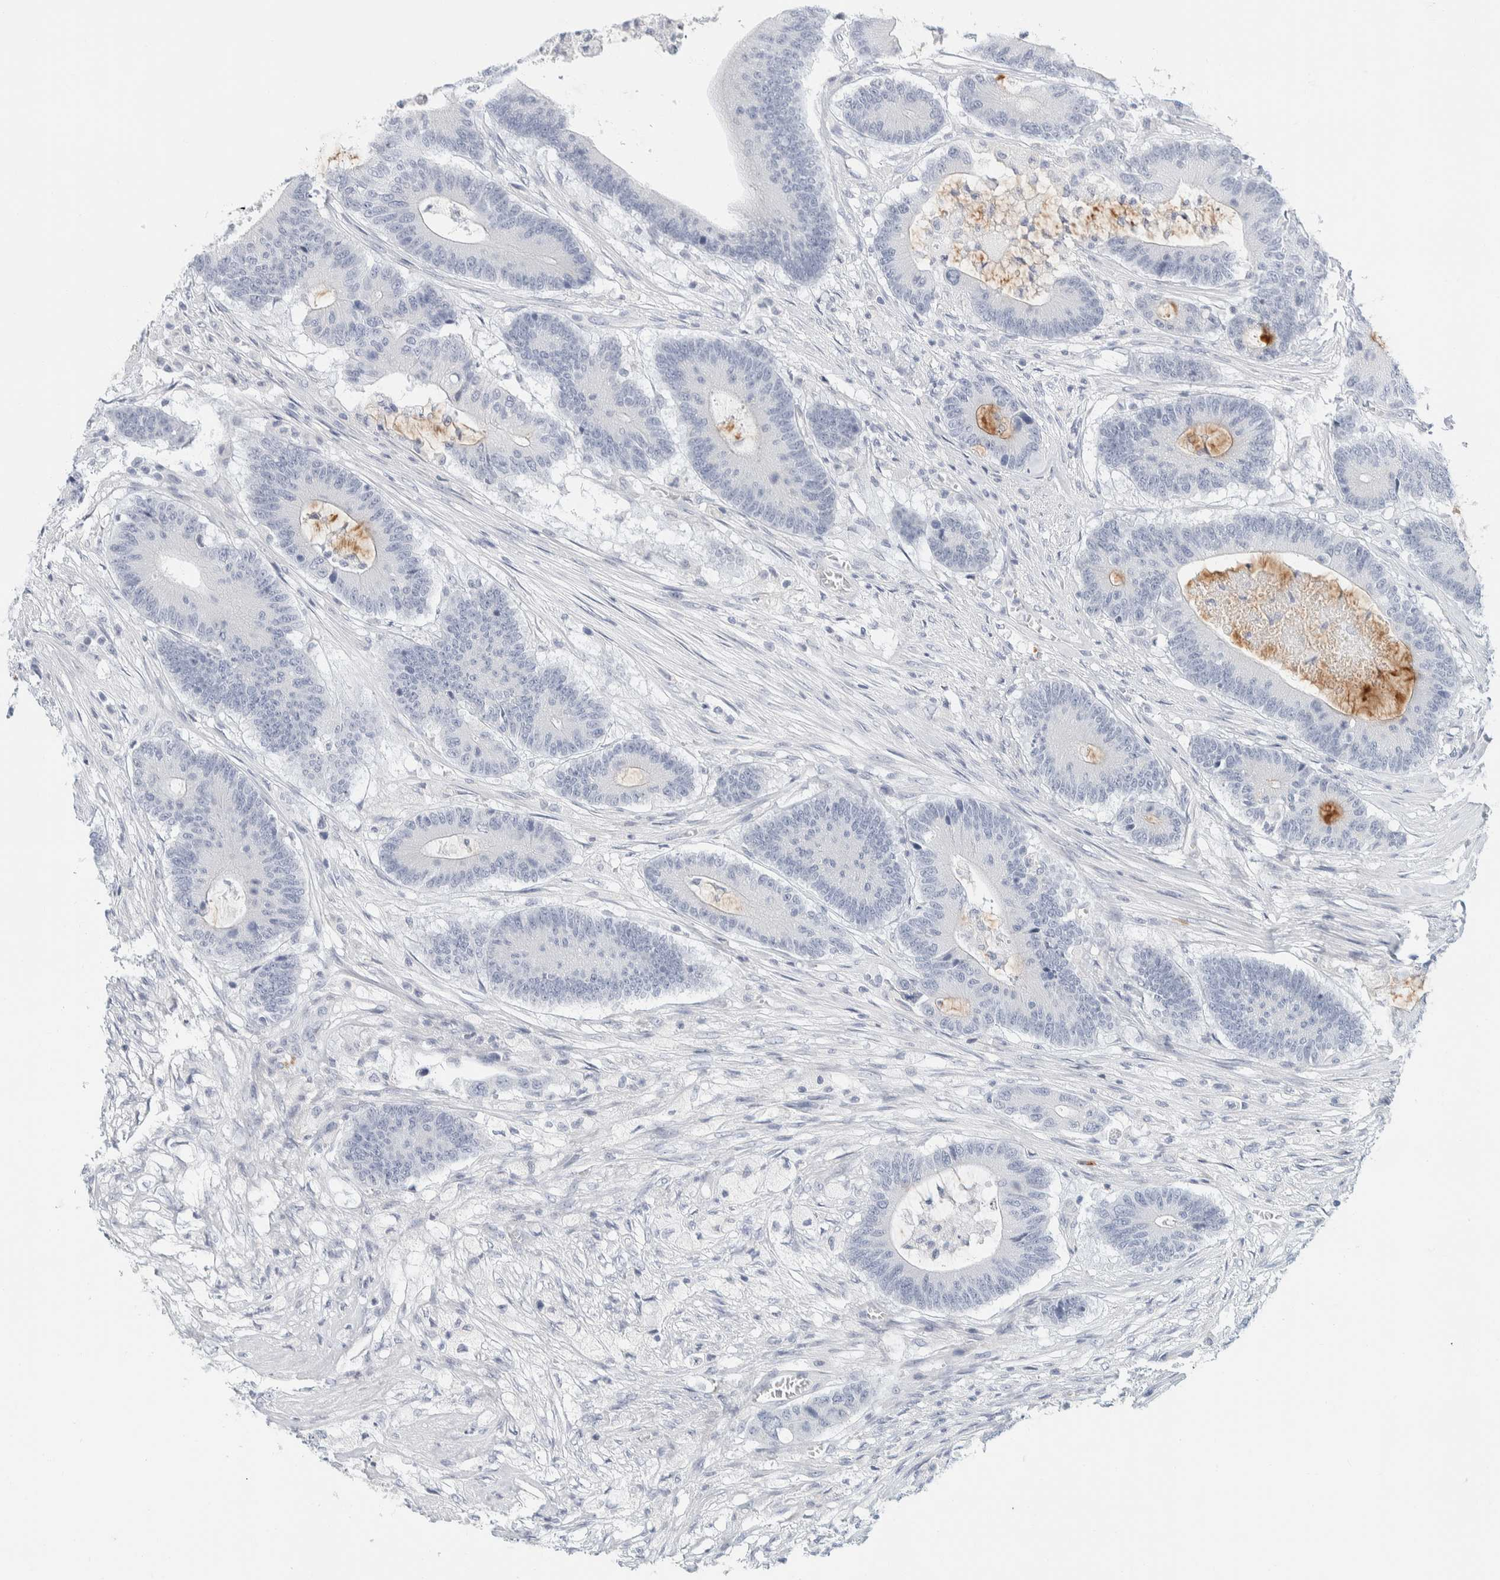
{"staining": {"intensity": "negative", "quantity": "none", "location": "none"}, "tissue": "colorectal cancer", "cell_type": "Tumor cells", "image_type": "cancer", "snomed": [{"axis": "morphology", "description": "Adenocarcinoma, NOS"}, {"axis": "topography", "description": "Colon"}], "caption": "The micrograph displays no staining of tumor cells in colorectal cancer.", "gene": "ARHGAP27", "patient": {"sex": "female", "age": 84}}